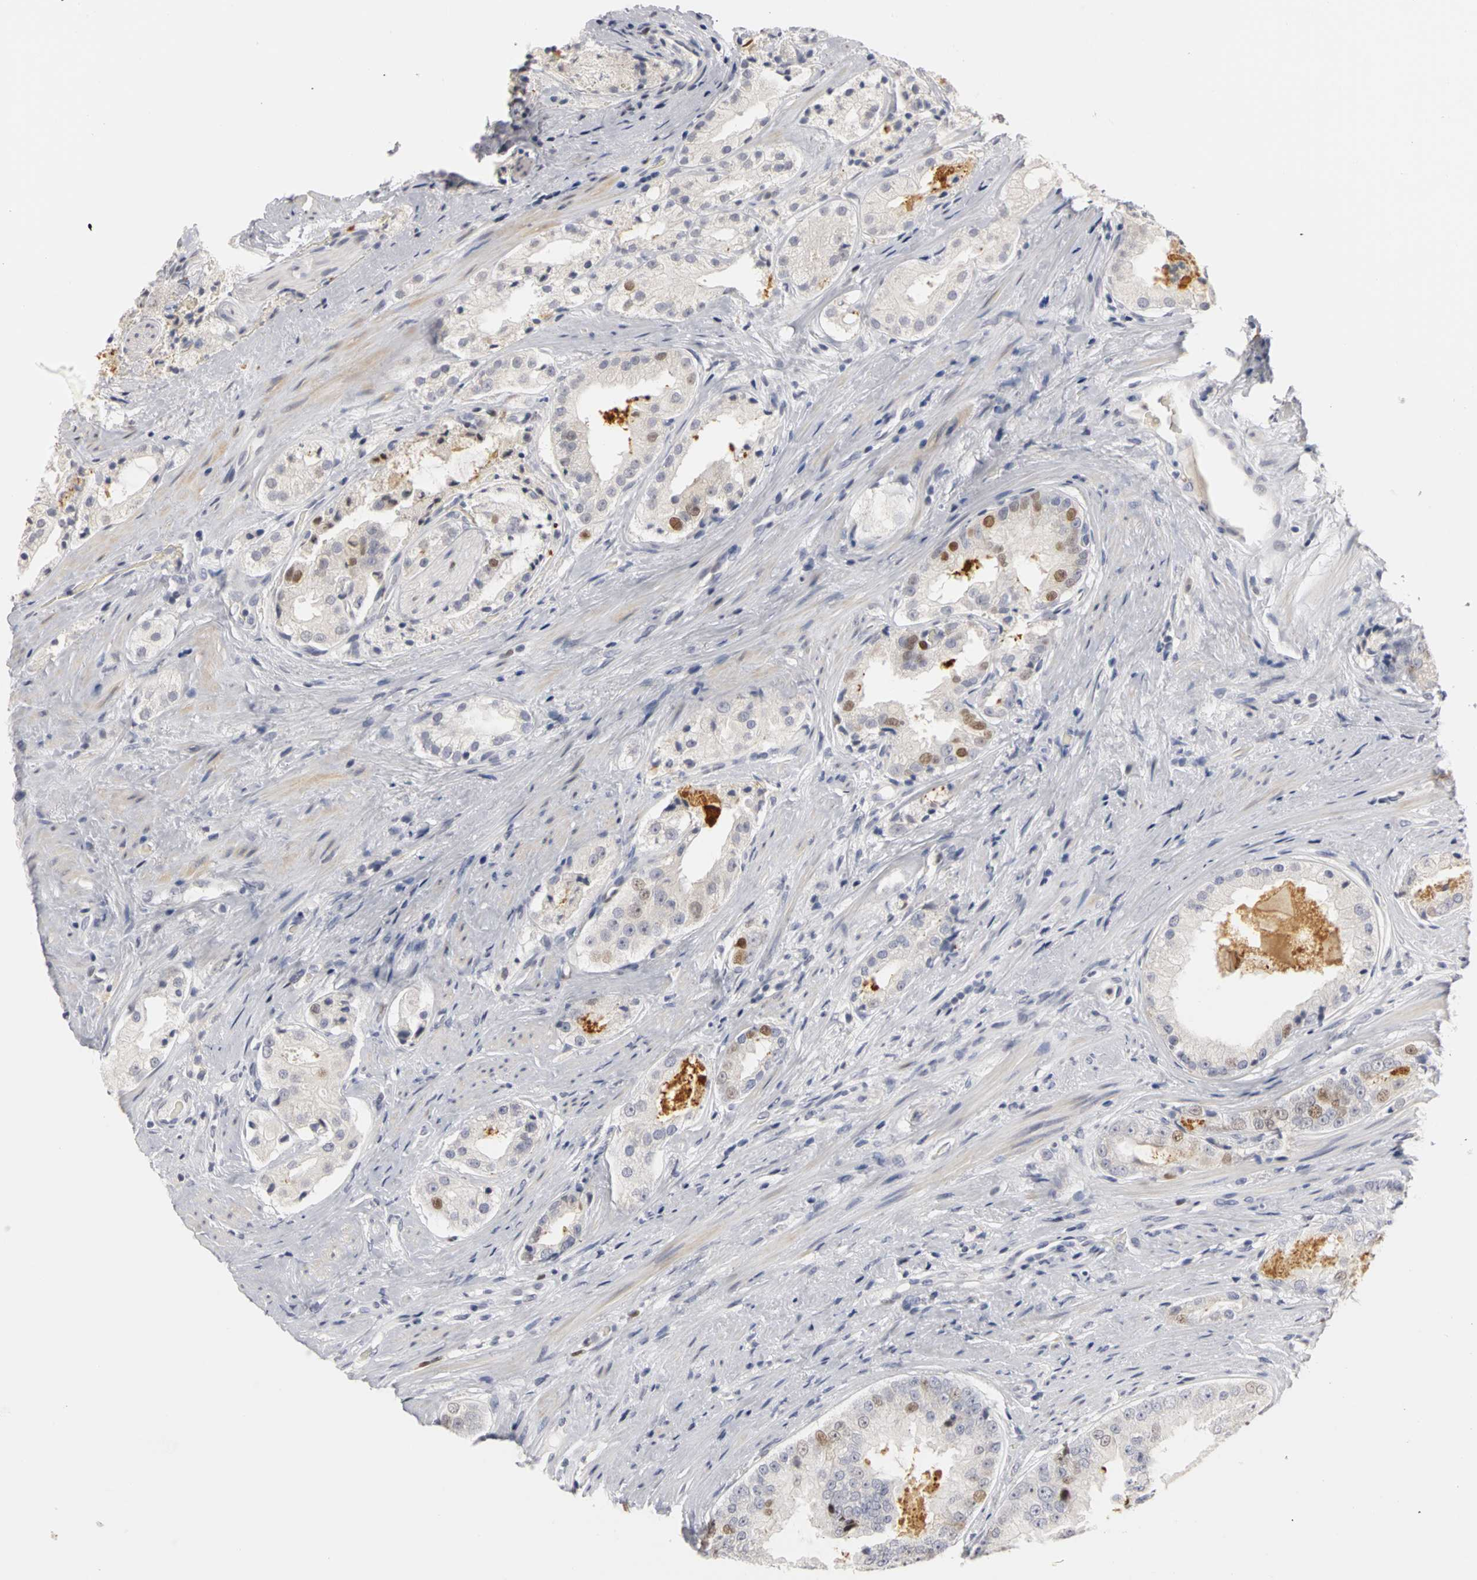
{"staining": {"intensity": "moderate", "quantity": "<25%", "location": "nuclear"}, "tissue": "prostate cancer", "cell_type": "Tumor cells", "image_type": "cancer", "snomed": [{"axis": "morphology", "description": "Adenocarcinoma, High grade"}, {"axis": "topography", "description": "Prostate"}], "caption": "Immunohistochemistry image of neoplastic tissue: prostate cancer stained using IHC demonstrates low levels of moderate protein expression localized specifically in the nuclear of tumor cells, appearing as a nuclear brown color.", "gene": "MCM6", "patient": {"sex": "male", "age": 73}}